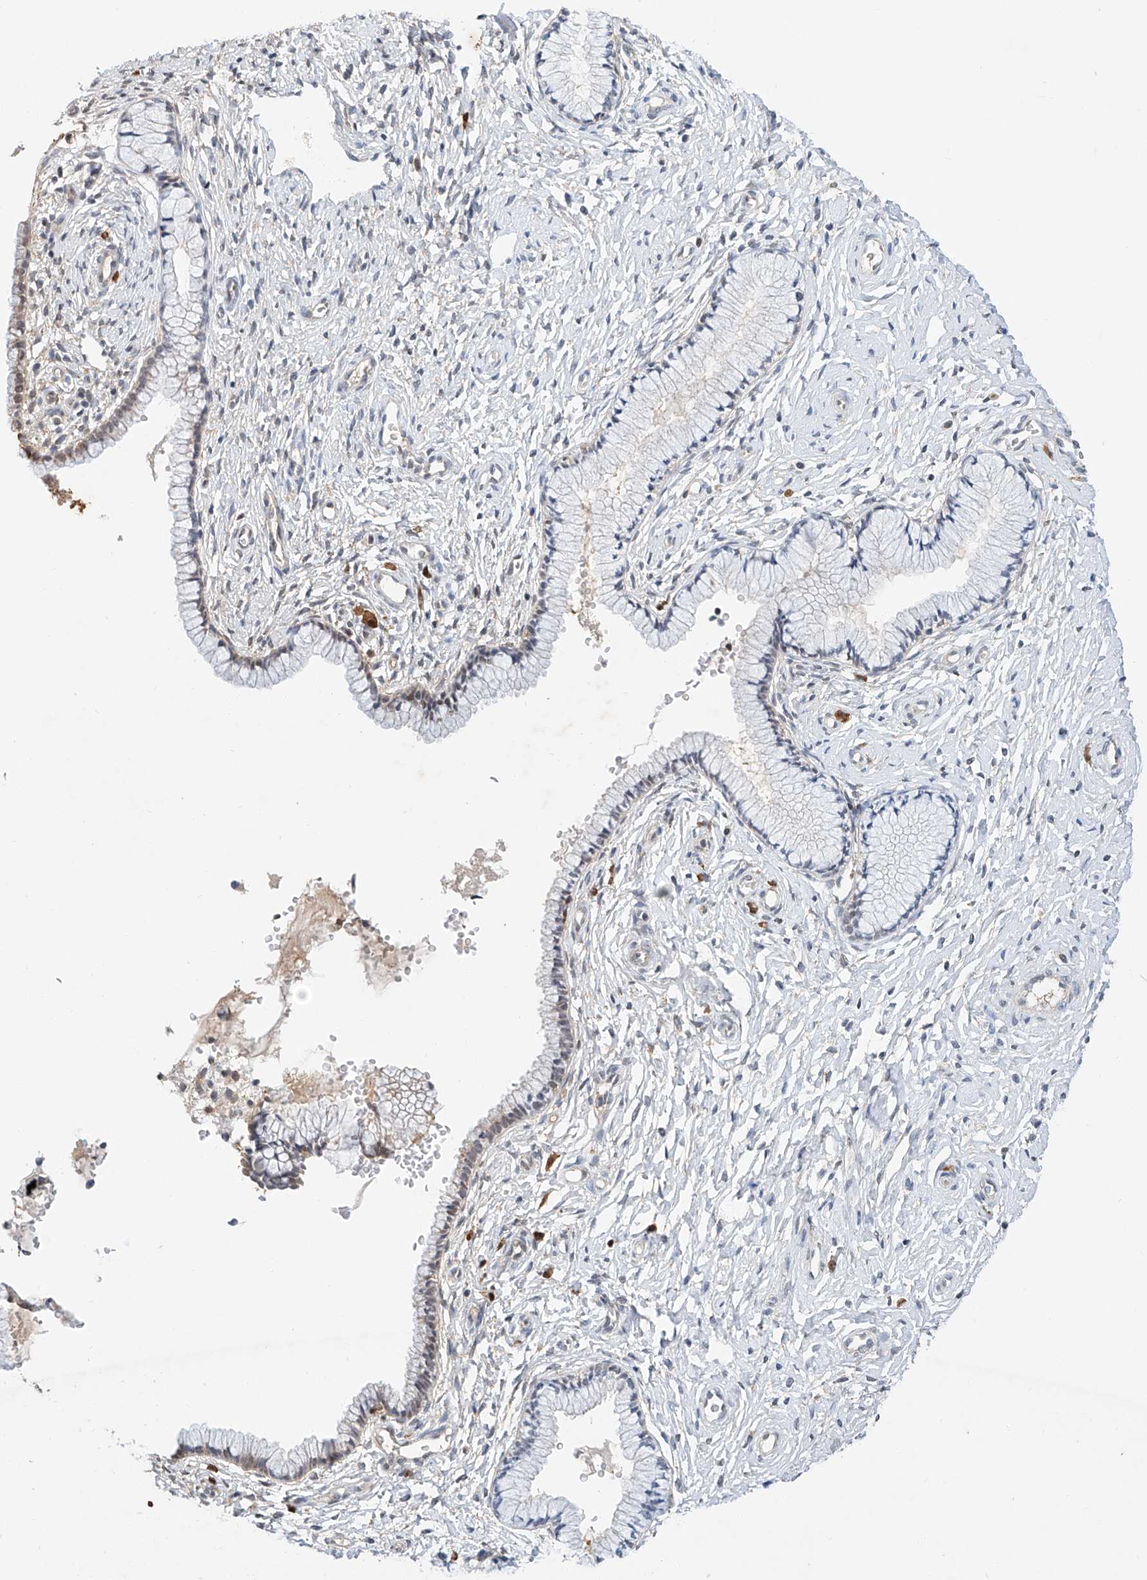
{"staining": {"intensity": "moderate", "quantity": "<25%", "location": "cytoplasmic/membranous,nuclear"}, "tissue": "cervix", "cell_type": "Glandular cells", "image_type": "normal", "snomed": [{"axis": "morphology", "description": "Normal tissue, NOS"}, {"axis": "topography", "description": "Cervix"}], "caption": "Protein expression analysis of normal cervix exhibits moderate cytoplasmic/membranous,nuclear staining in about <25% of glandular cells.", "gene": "CTDP1", "patient": {"sex": "female", "age": 33}}